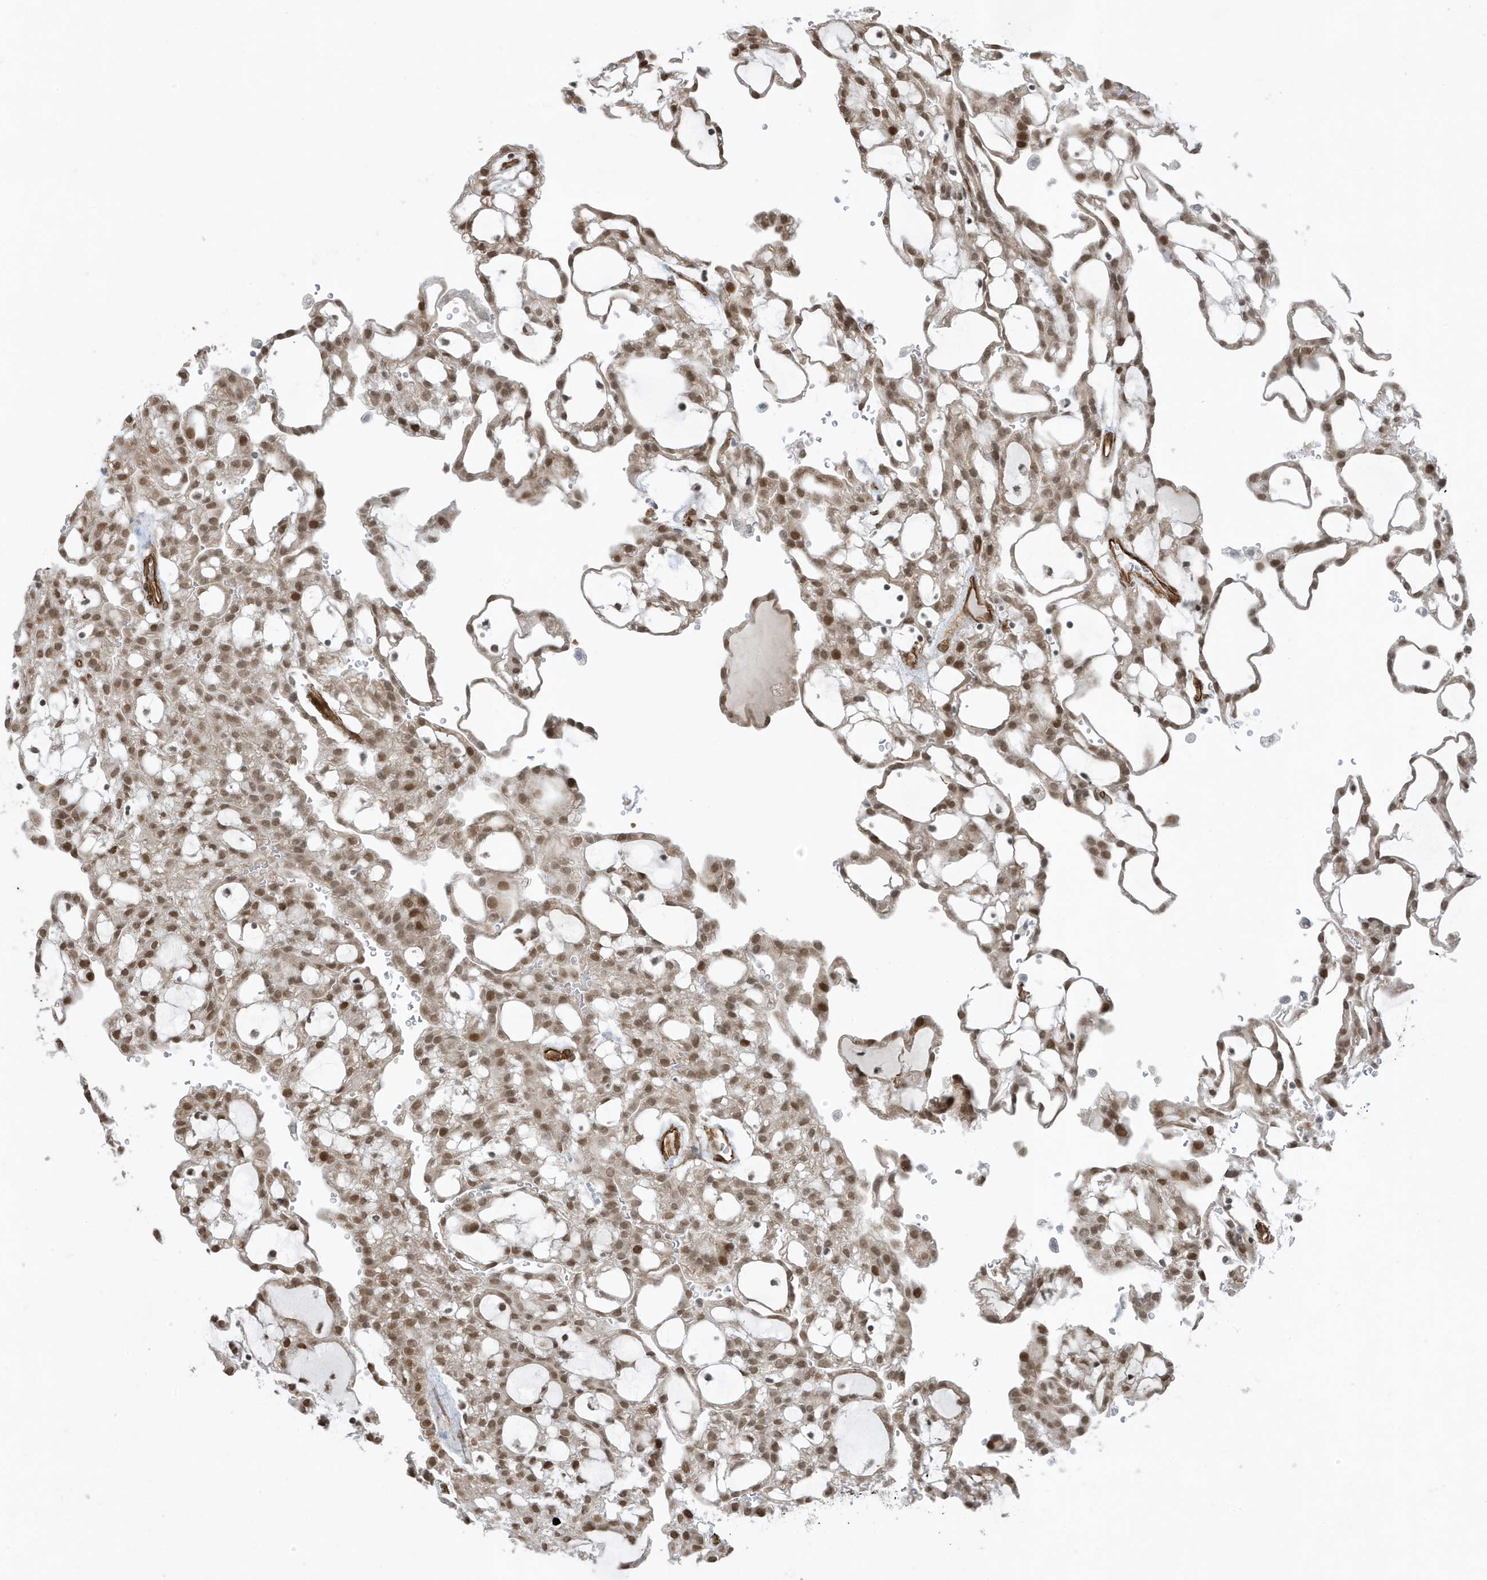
{"staining": {"intensity": "moderate", "quantity": ">75%", "location": "cytoplasmic/membranous,nuclear"}, "tissue": "renal cancer", "cell_type": "Tumor cells", "image_type": "cancer", "snomed": [{"axis": "morphology", "description": "Adenocarcinoma, NOS"}, {"axis": "topography", "description": "Kidney"}], "caption": "The photomicrograph reveals a brown stain indicating the presence of a protein in the cytoplasmic/membranous and nuclear of tumor cells in renal cancer.", "gene": "CHCHD4", "patient": {"sex": "male", "age": 63}}